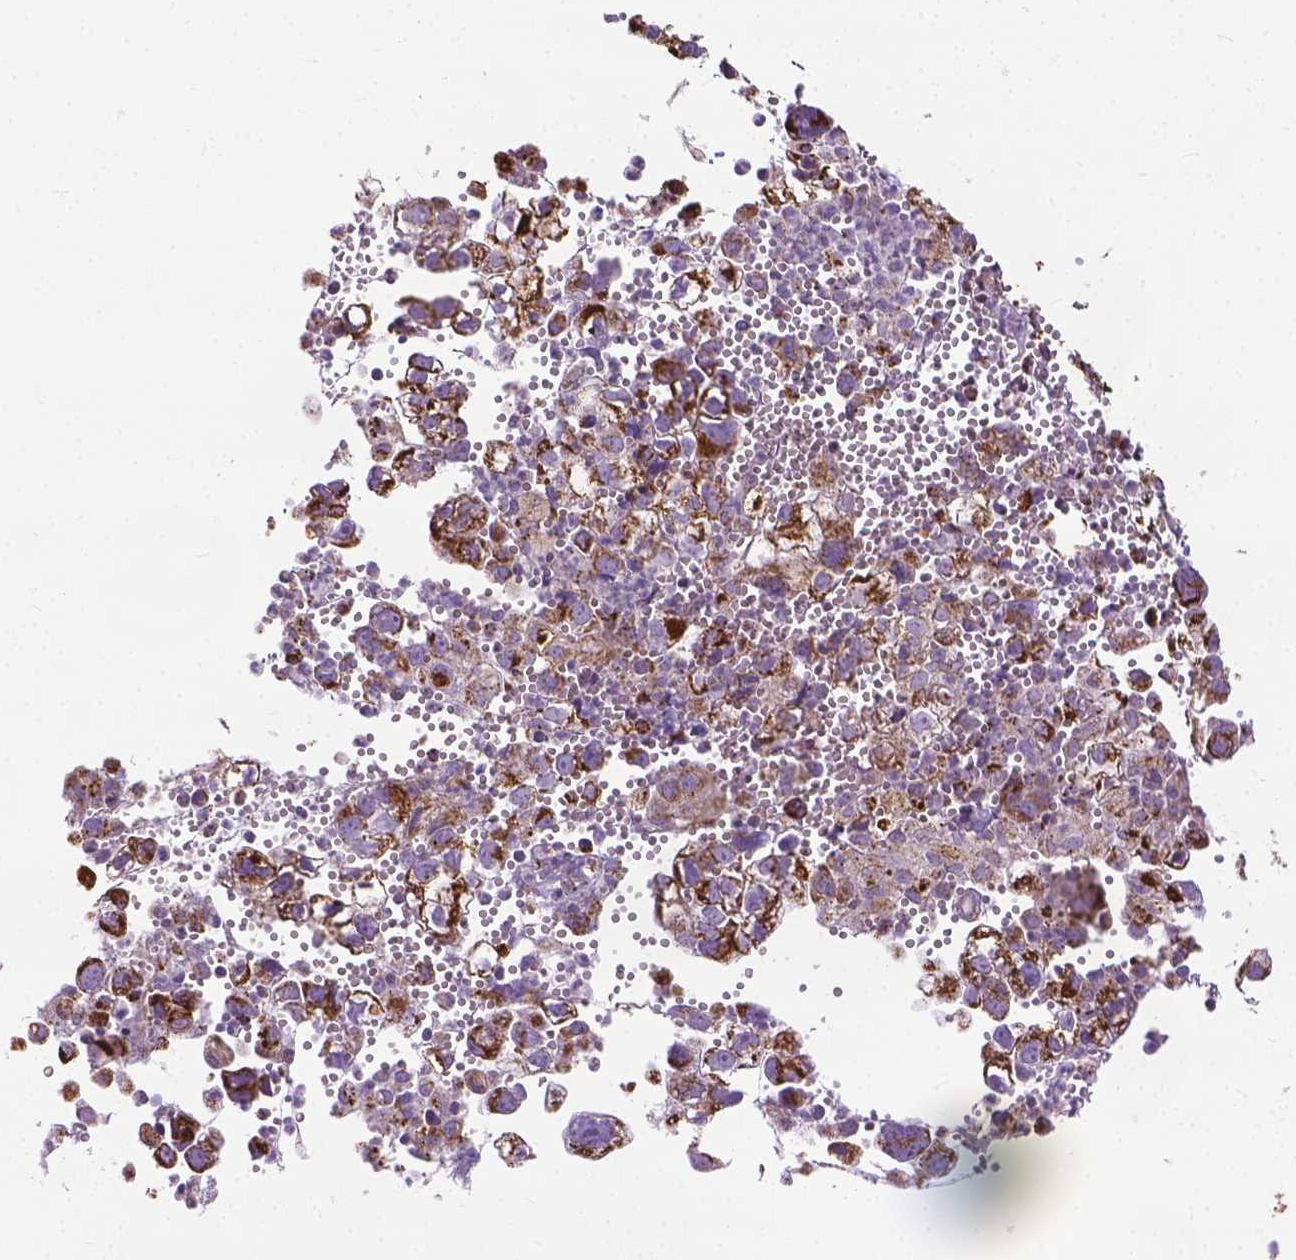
{"staining": {"intensity": "strong", "quantity": ">75%", "location": "cytoplasmic/membranous"}, "tissue": "cervical cancer", "cell_type": "Tumor cells", "image_type": "cancer", "snomed": [{"axis": "morphology", "description": "Squamous cell carcinoma, NOS"}, {"axis": "topography", "description": "Cervix"}], "caption": "Immunohistochemistry (IHC) histopathology image of cervical squamous cell carcinoma stained for a protein (brown), which displays high levels of strong cytoplasmic/membranous staining in about >75% of tumor cells.", "gene": "VDAC1", "patient": {"sex": "female", "age": 55}}